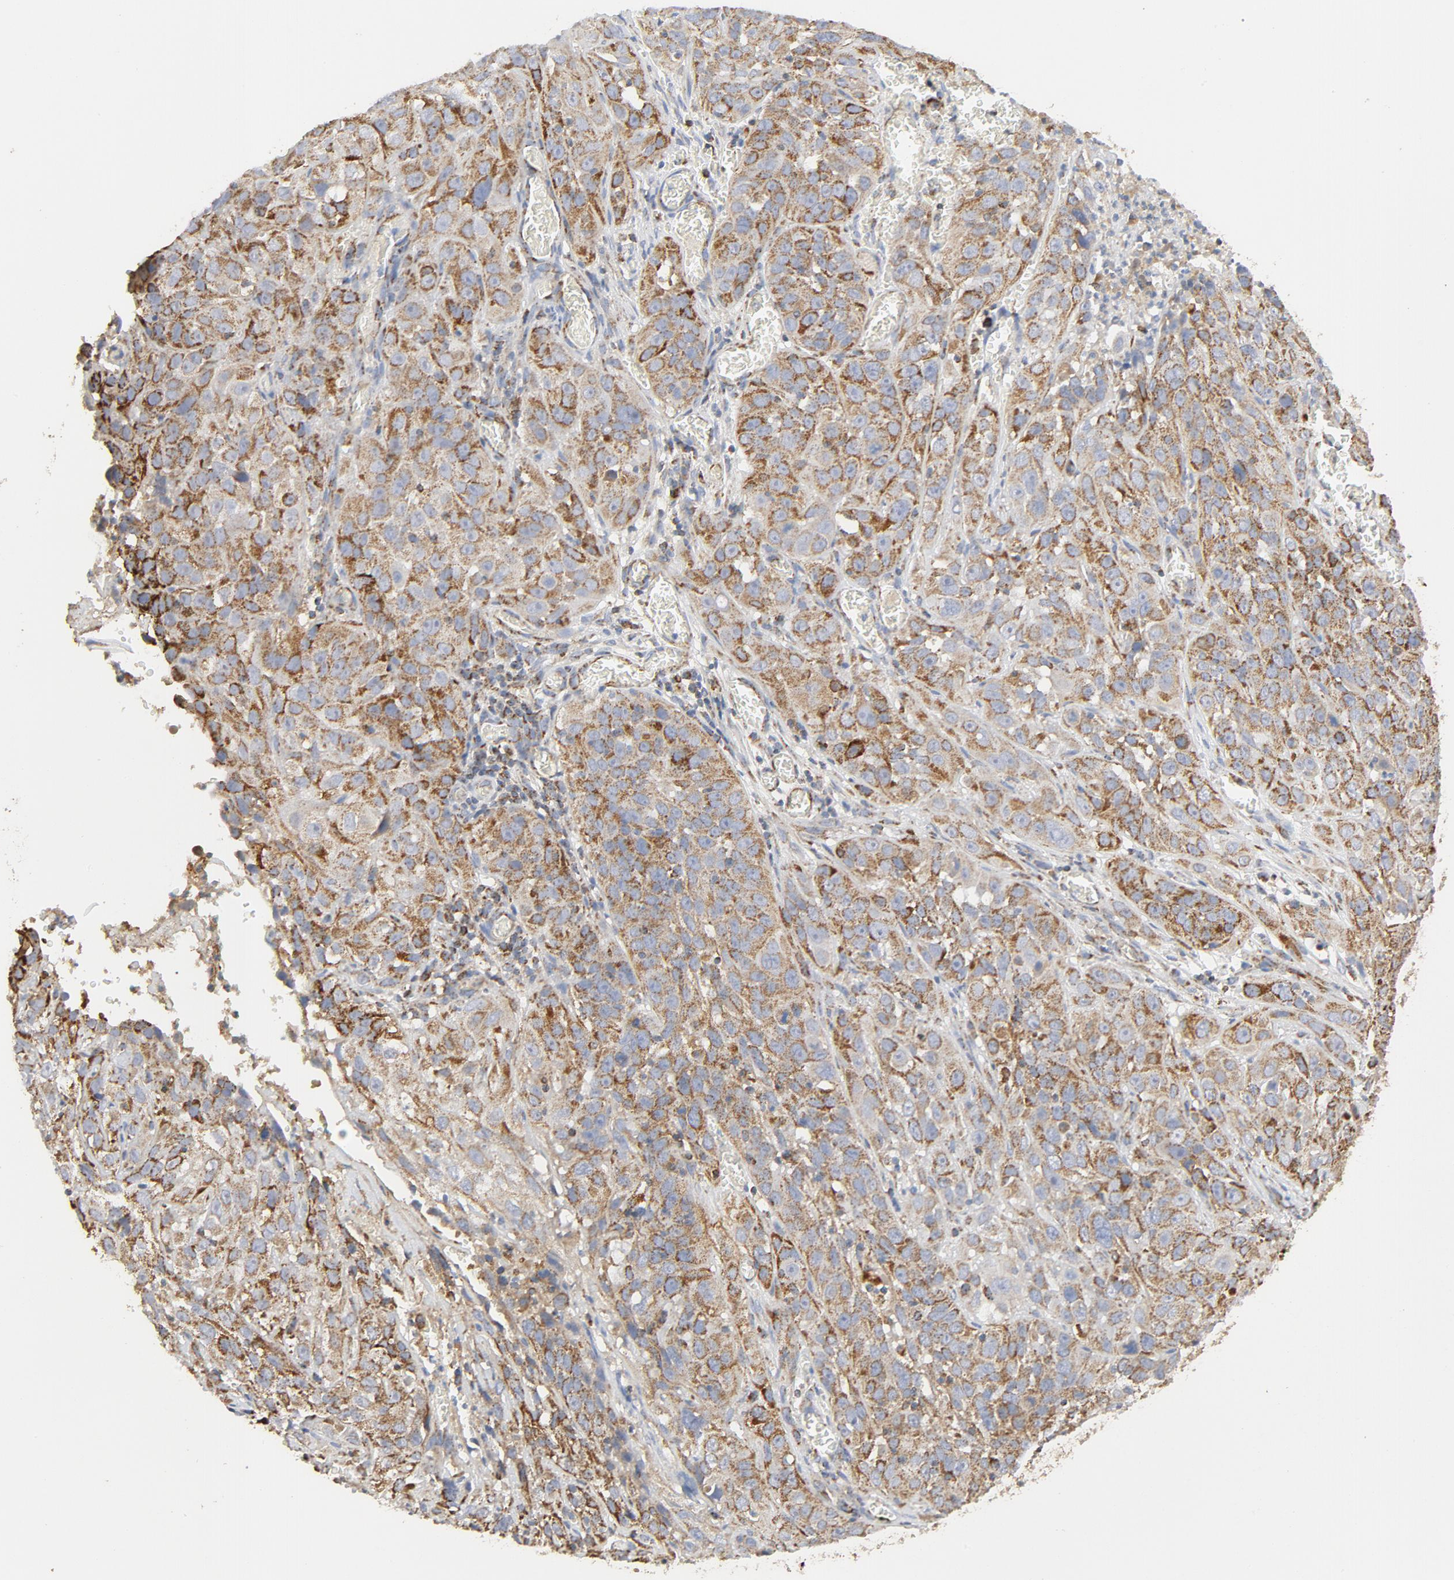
{"staining": {"intensity": "moderate", "quantity": ">75%", "location": "cytoplasmic/membranous"}, "tissue": "cervical cancer", "cell_type": "Tumor cells", "image_type": "cancer", "snomed": [{"axis": "morphology", "description": "Squamous cell carcinoma, NOS"}, {"axis": "topography", "description": "Cervix"}], "caption": "Tumor cells show medium levels of moderate cytoplasmic/membranous staining in approximately >75% of cells in cervical squamous cell carcinoma.", "gene": "PCNX4", "patient": {"sex": "female", "age": 32}}